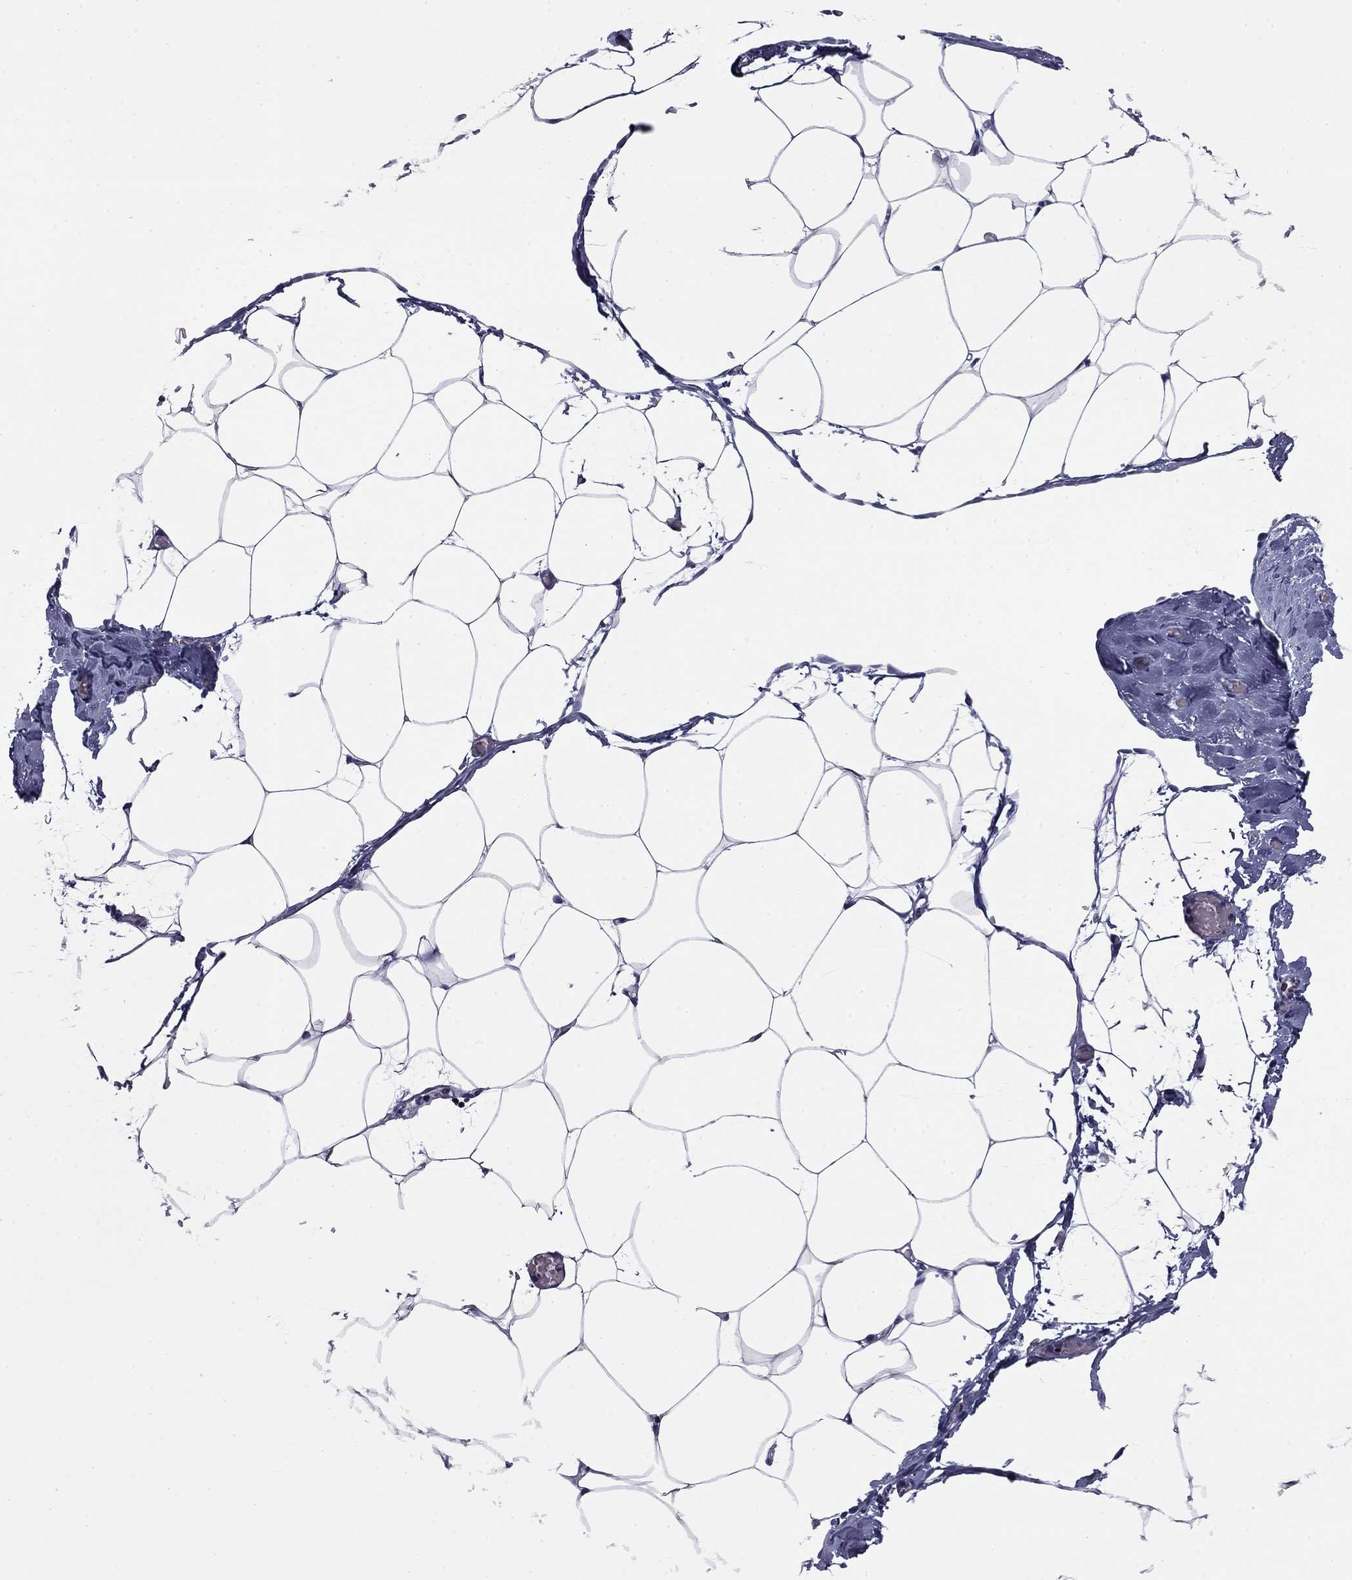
{"staining": {"intensity": "negative", "quantity": "none", "location": "none"}, "tissue": "adipose tissue", "cell_type": "Adipocytes", "image_type": "normal", "snomed": [{"axis": "morphology", "description": "Normal tissue, NOS"}, {"axis": "topography", "description": "Adipose tissue"}], "caption": "The photomicrograph demonstrates no staining of adipocytes in unremarkable adipose tissue. (DAB (3,3'-diaminobenzidine) IHC, high magnification).", "gene": "IKZF3", "patient": {"sex": "male", "age": 57}}